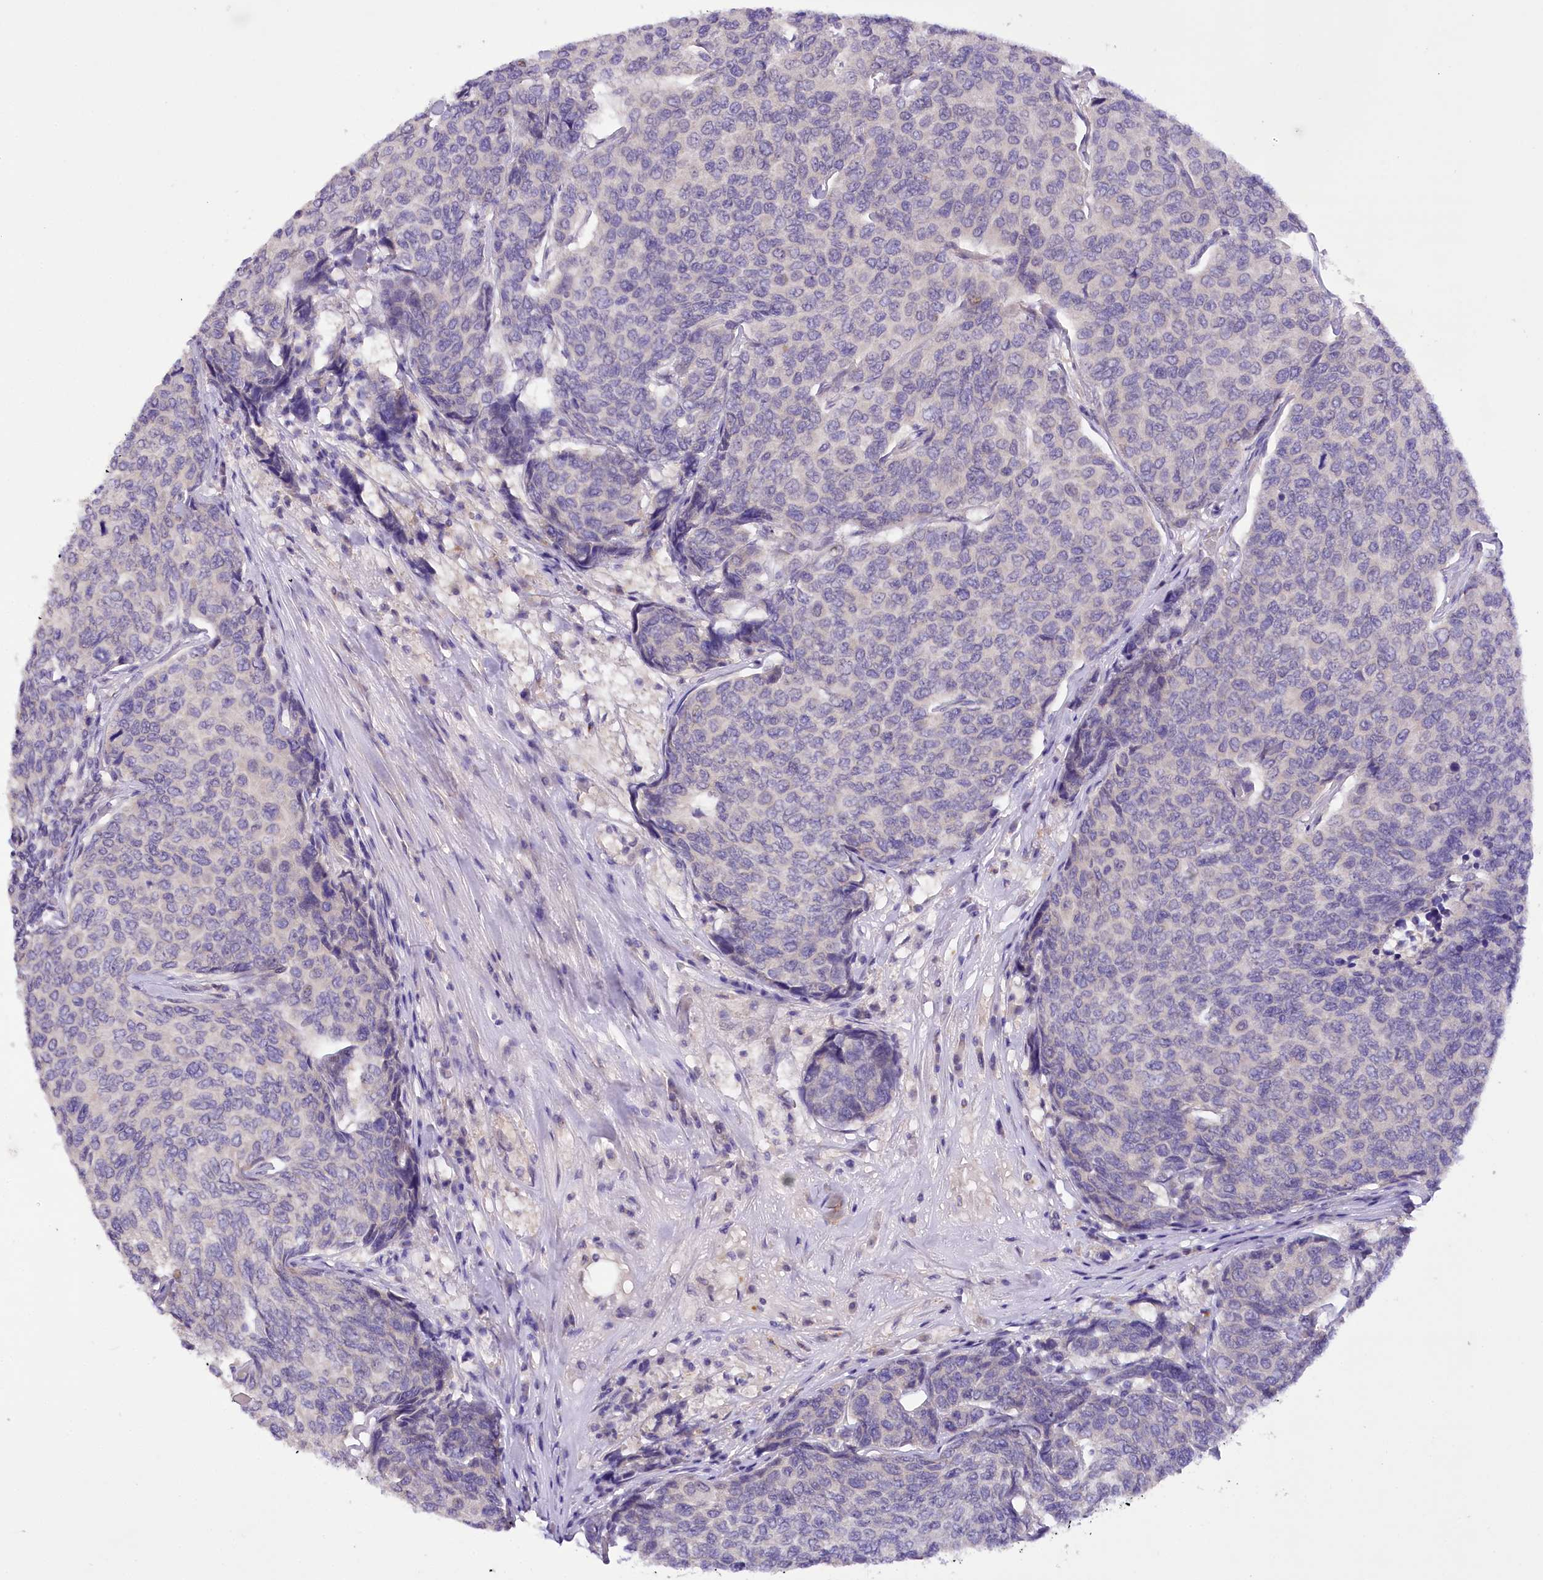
{"staining": {"intensity": "negative", "quantity": "none", "location": "none"}, "tissue": "breast cancer", "cell_type": "Tumor cells", "image_type": "cancer", "snomed": [{"axis": "morphology", "description": "Duct carcinoma"}, {"axis": "topography", "description": "Breast"}], "caption": "Tumor cells show no significant expression in invasive ductal carcinoma (breast). (DAB IHC, high magnification).", "gene": "DCUN1D1", "patient": {"sex": "female", "age": 55}}